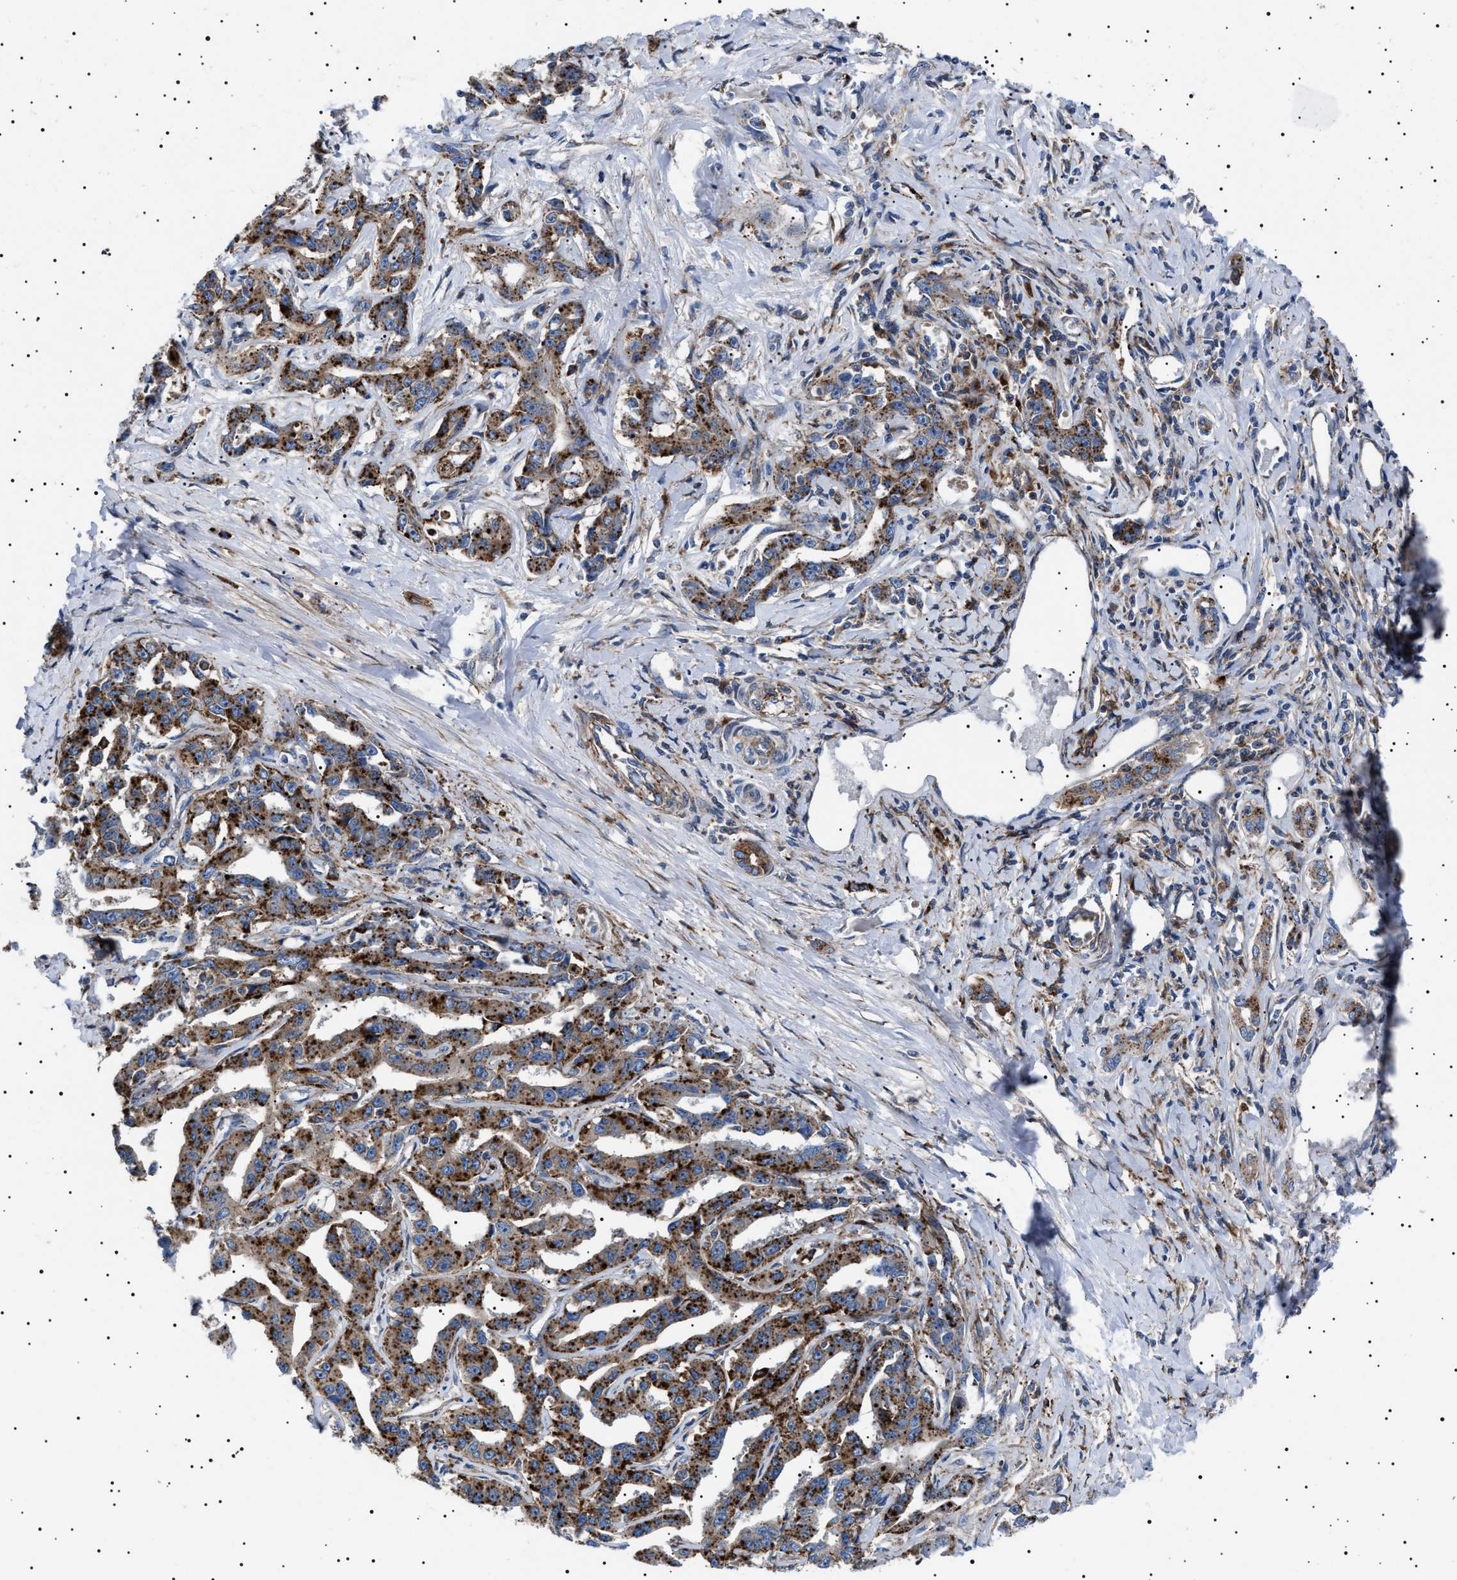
{"staining": {"intensity": "strong", "quantity": ">75%", "location": "cytoplasmic/membranous"}, "tissue": "liver cancer", "cell_type": "Tumor cells", "image_type": "cancer", "snomed": [{"axis": "morphology", "description": "Cholangiocarcinoma"}, {"axis": "topography", "description": "Liver"}], "caption": "A histopathology image of human cholangiocarcinoma (liver) stained for a protein reveals strong cytoplasmic/membranous brown staining in tumor cells.", "gene": "NEU1", "patient": {"sex": "male", "age": 59}}